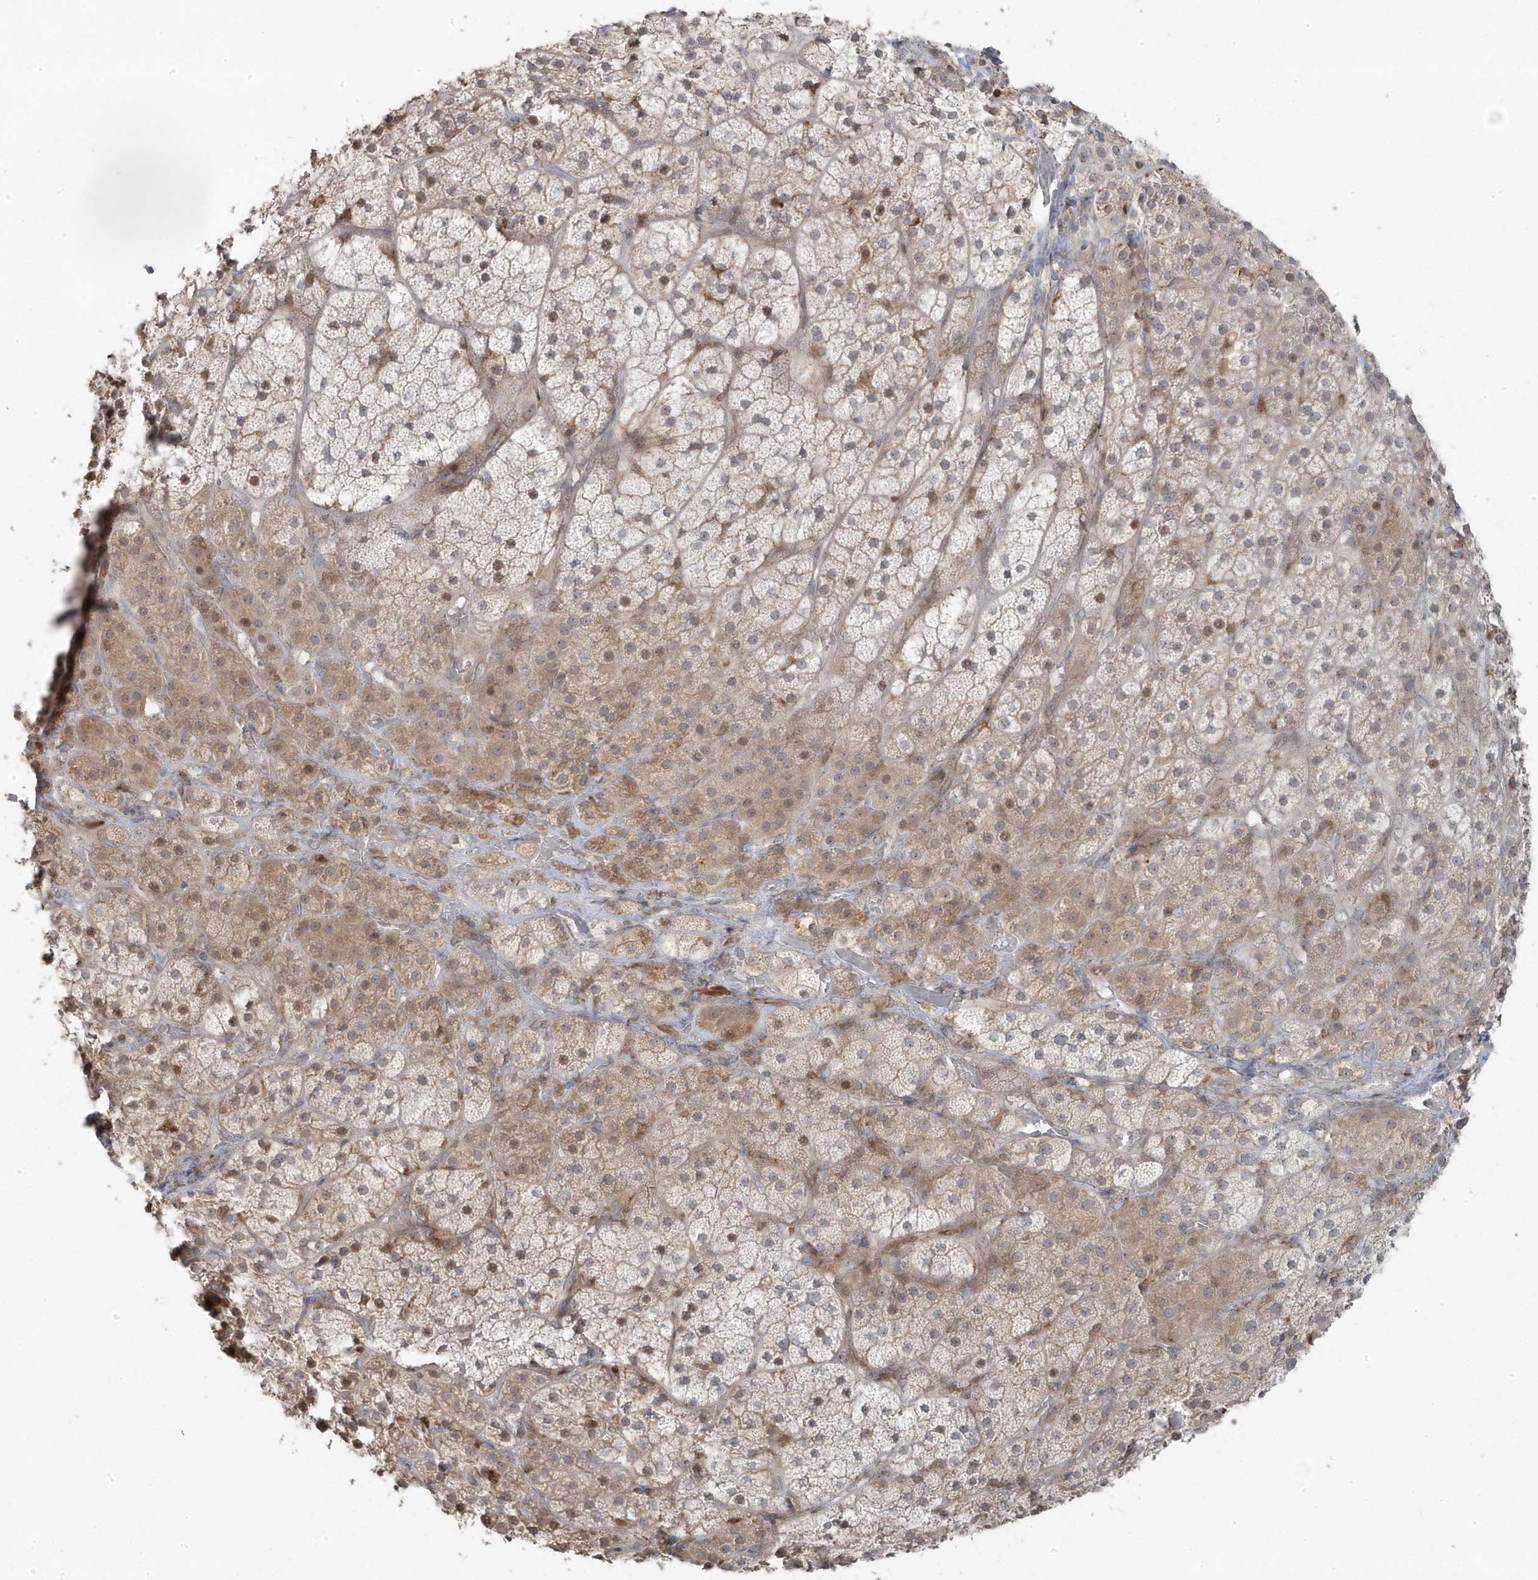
{"staining": {"intensity": "weak", "quantity": "25%-75%", "location": "cytoplasmic/membranous,nuclear"}, "tissue": "adrenal gland", "cell_type": "Glandular cells", "image_type": "normal", "snomed": [{"axis": "morphology", "description": "Normal tissue, NOS"}, {"axis": "topography", "description": "Adrenal gland"}], "caption": "A high-resolution histopathology image shows IHC staining of unremarkable adrenal gland, which displays weak cytoplasmic/membranous,nuclear positivity in approximately 25%-75% of glandular cells.", "gene": "ZNF654", "patient": {"sex": "male", "age": 57}}